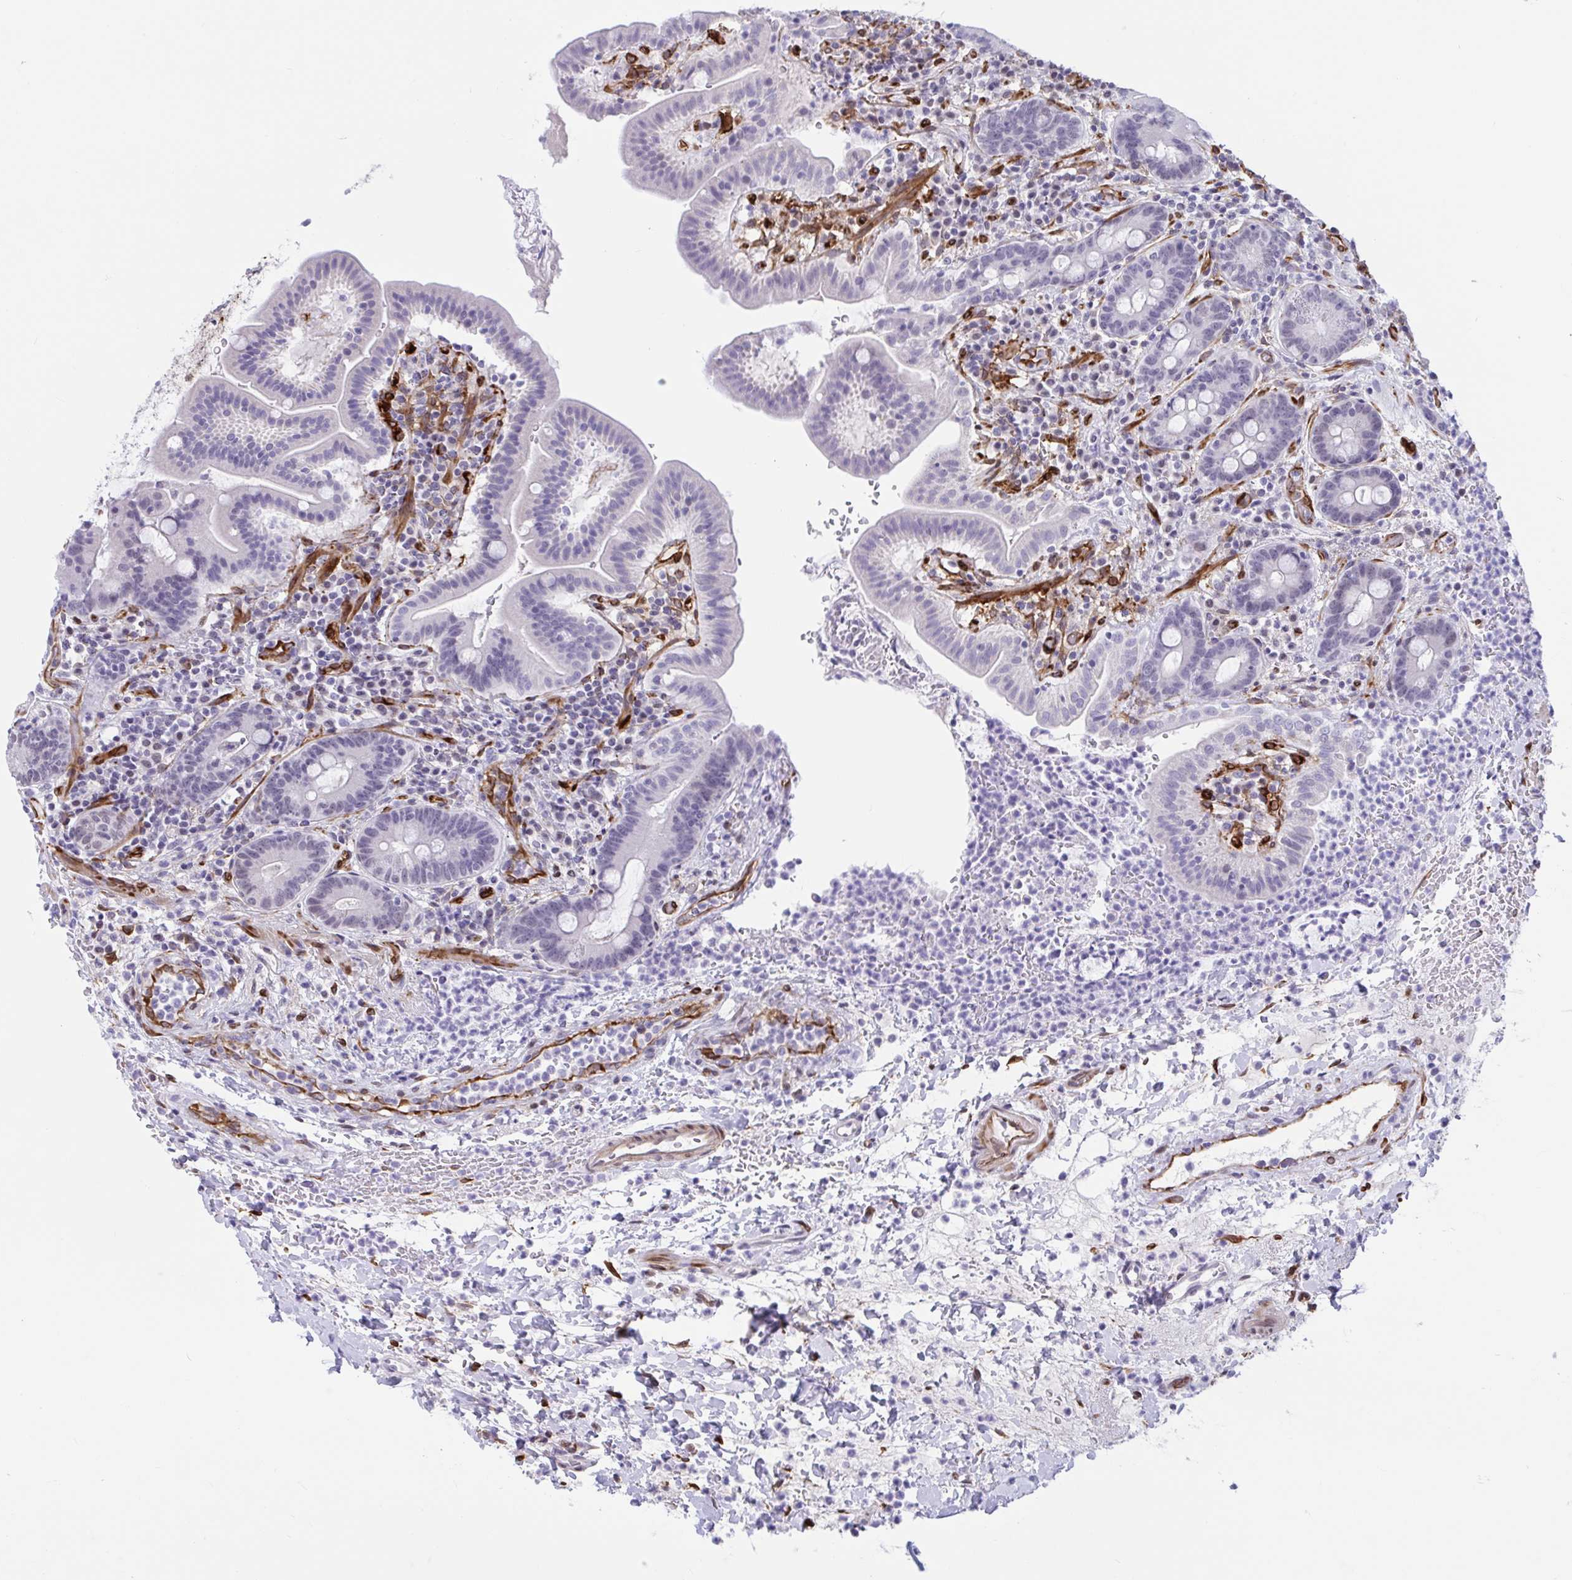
{"staining": {"intensity": "negative", "quantity": "none", "location": "none"}, "tissue": "small intestine", "cell_type": "Glandular cells", "image_type": "normal", "snomed": [{"axis": "morphology", "description": "Normal tissue, NOS"}, {"axis": "topography", "description": "Small intestine"}], "caption": "Small intestine was stained to show a protein in brown. There is no significant expression in glandular cells.", "gene": "EML1", "patient": {"sex": "male", "age": 26}}